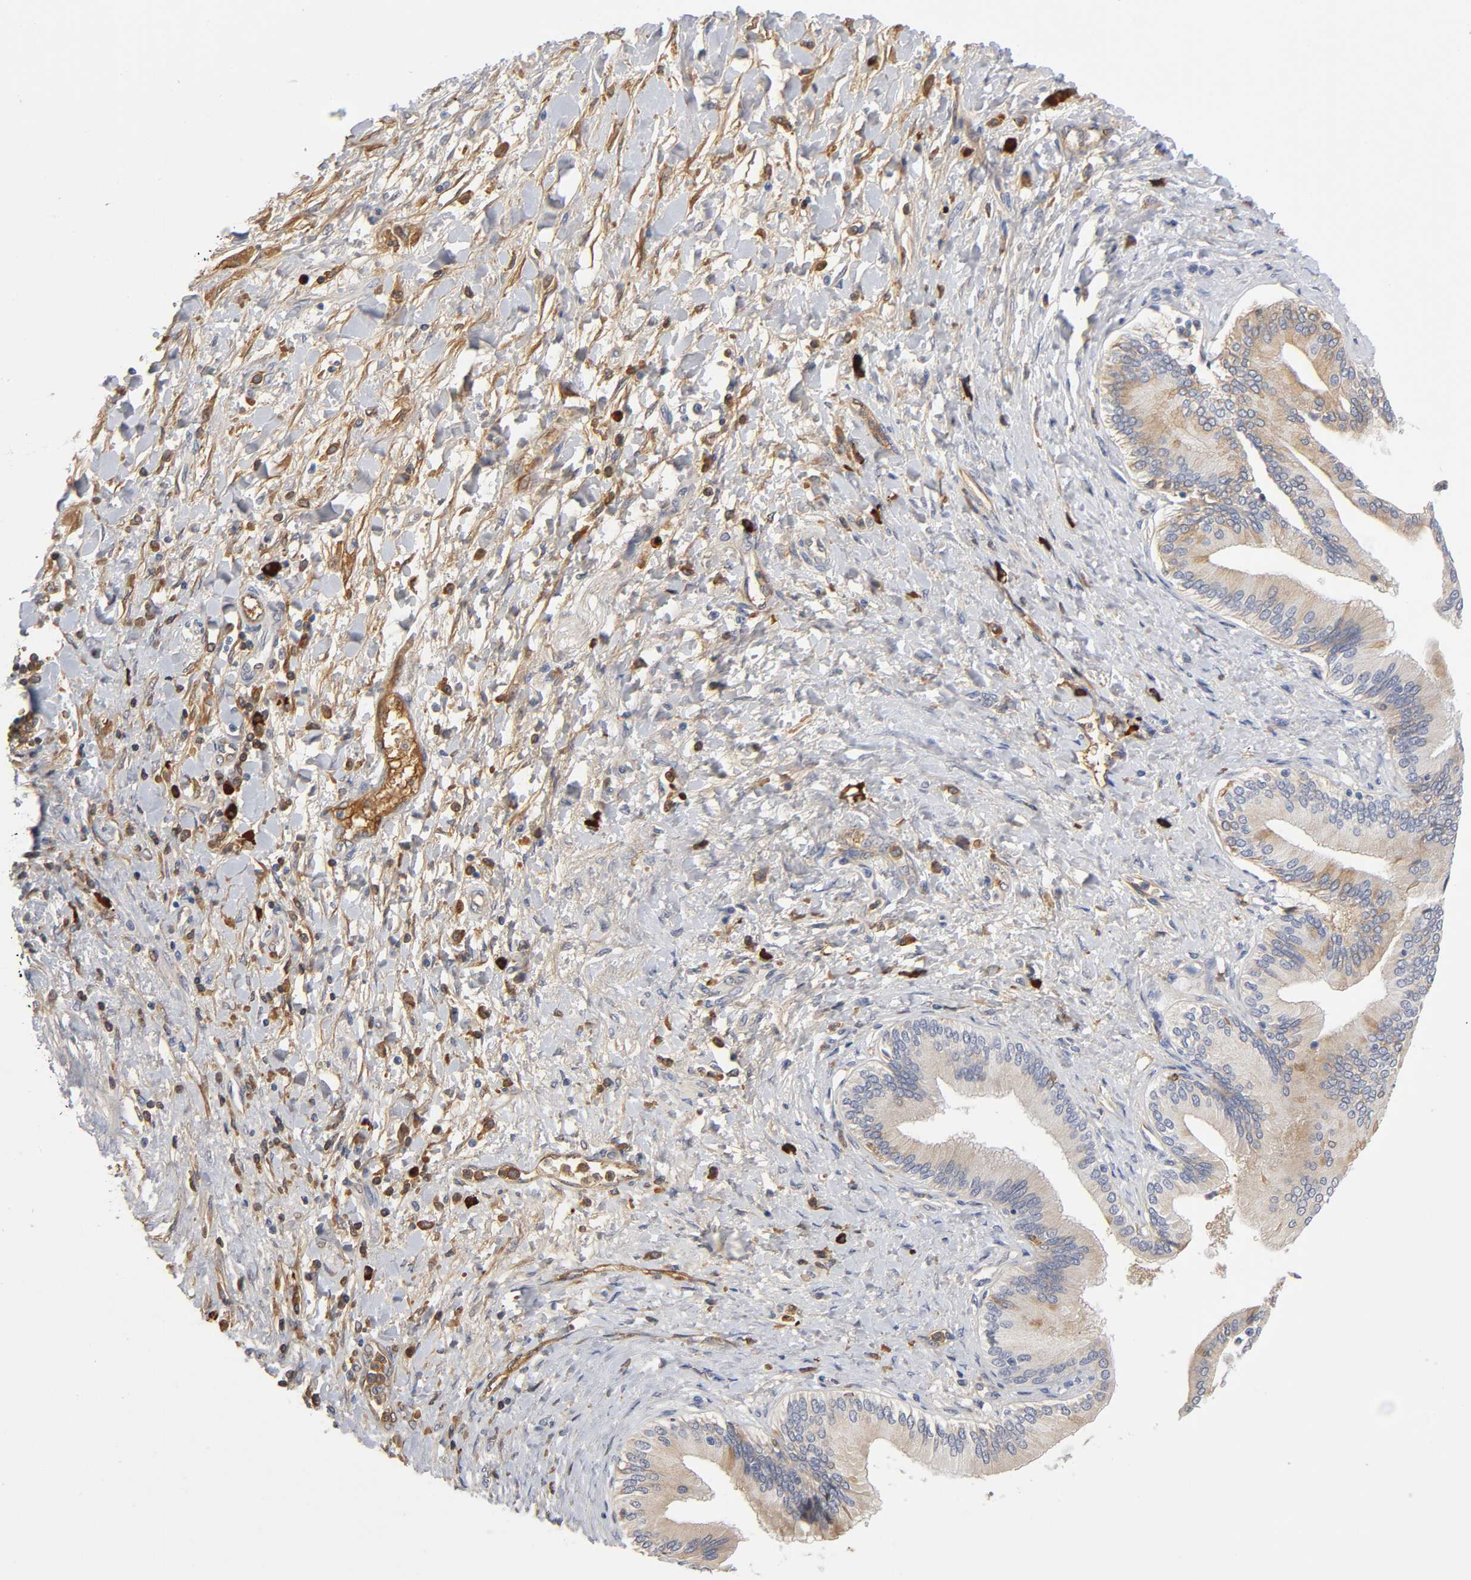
{"staining": {"intensity": "negative", "quantity": "none", "location": "none"}, "tissue": "adipose tissue", "cell_type": "Adipocytes", "image_type": "normal", "snomed": [{"axis": "morphology", "description": "Normal tissue, NOS"}, {"axis": "morphology", "description": "Cholangiocarcinoma"}, {"axis": "topography", "description": "Liver"}, {"axis": "topography", "description": "Peripheral nerve tissue"}], "caption": "DAB (3,3'-diaminobenzidine) immunohistochemical staining of normal human adipose tissue displays no significant expression in adipocytes. Nuclei are stained in blue.", "gene": "NOVA1", "patient": {"sex": "male", "age": 50}}